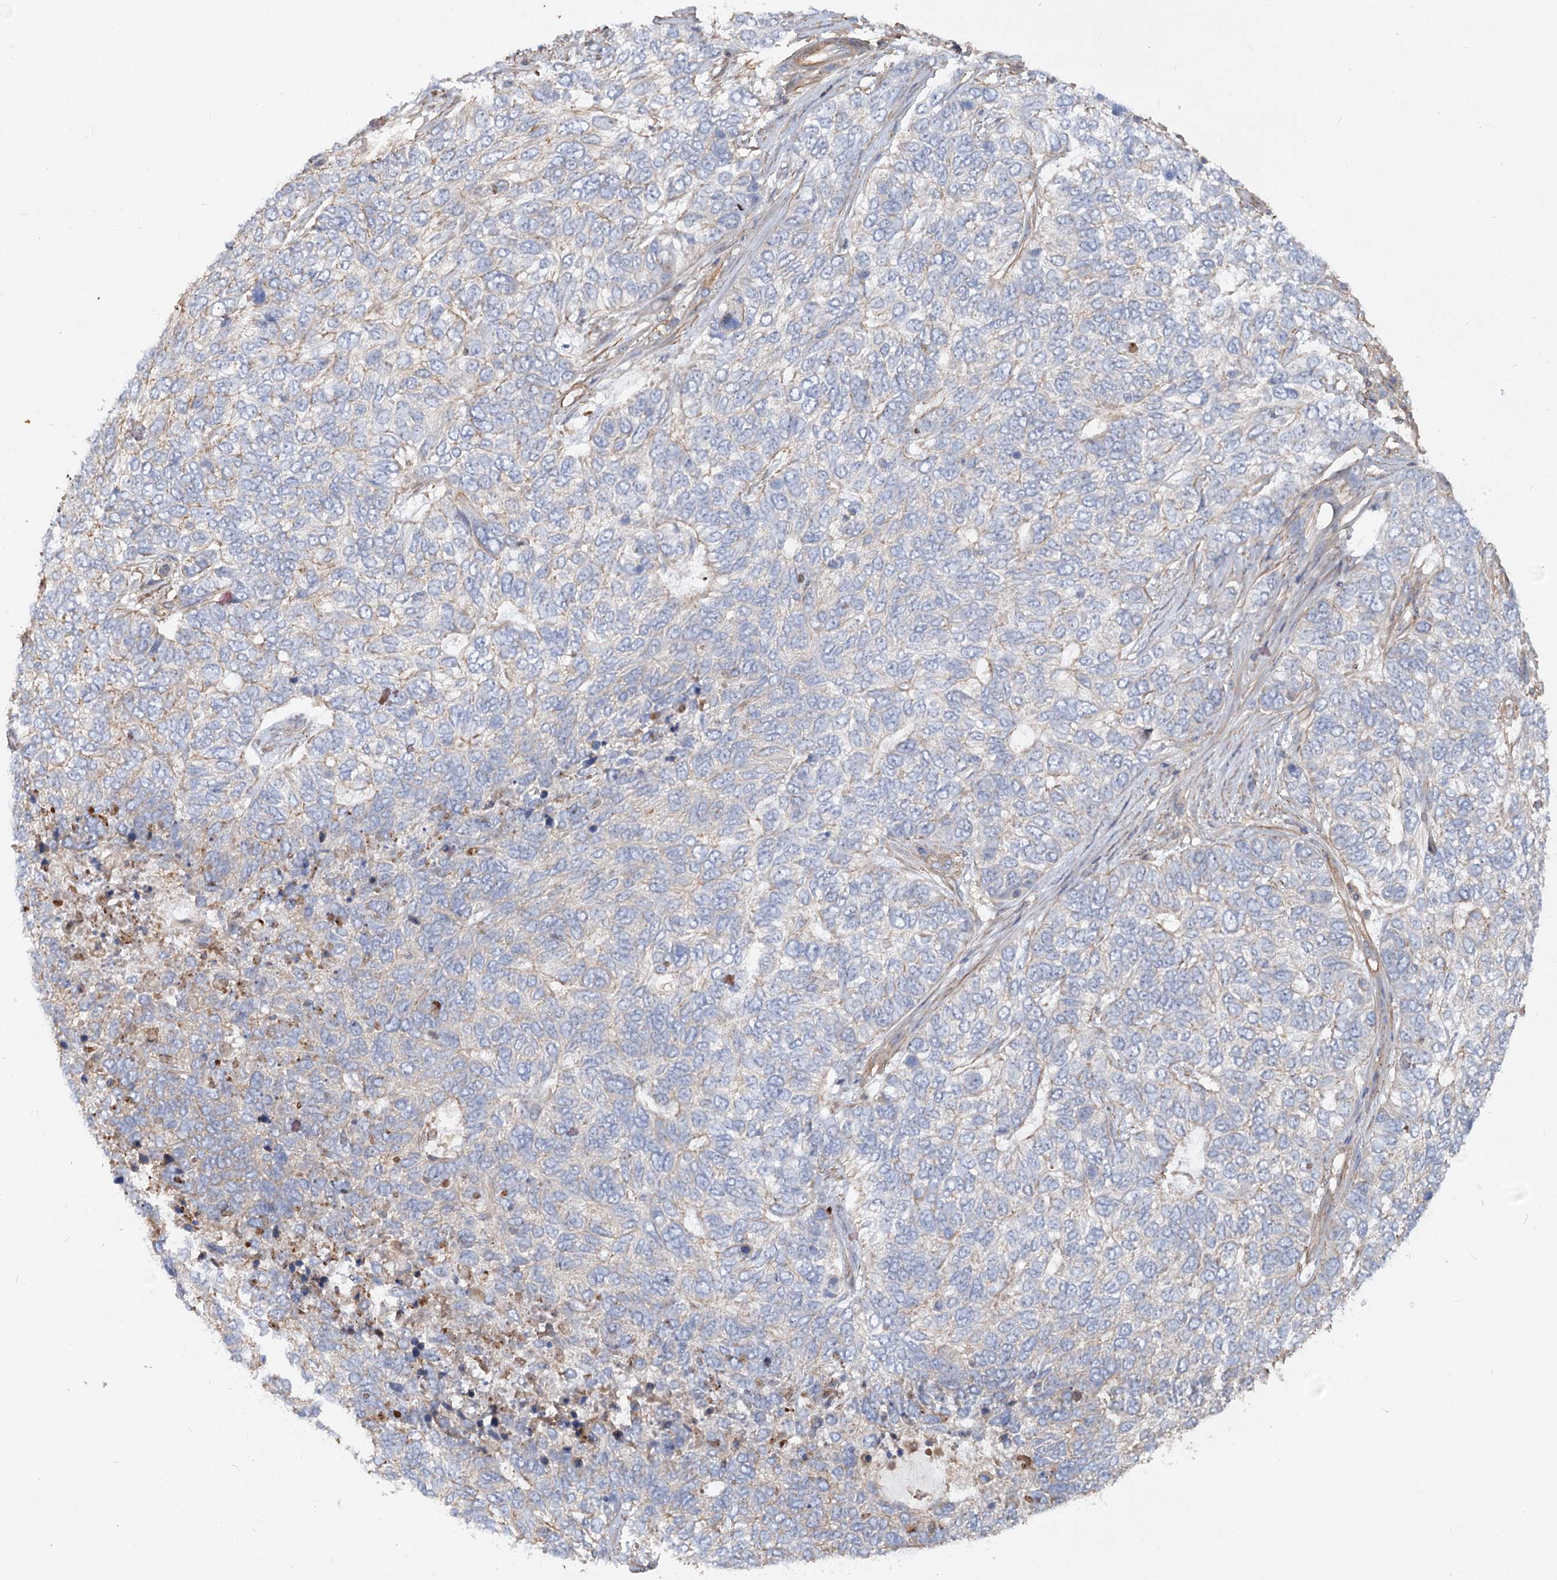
{"staining": {"intensity": "negative", "quantity": "none", "location": "none"}, "tissue": "skin cancer", "cell_type": "Tumor cells", "image_type": "cancer", "snomed": [{"axis": "morphology", "description": "Basal cell carcinoma"}, {"axis": "topography", "description": "Skin"}], "caption": "IHC photomicrograph of neoplastic tissue: human skin basal cell carcinoma stained with DAB (3,3'-diaminobenzidine) shows no significant protein expression in tumor cells. (DAB IHC visualized using brightfield microscopy, high magnification).", "gene": "WDR36", "patient": {"sex": "female", "age": 65}}